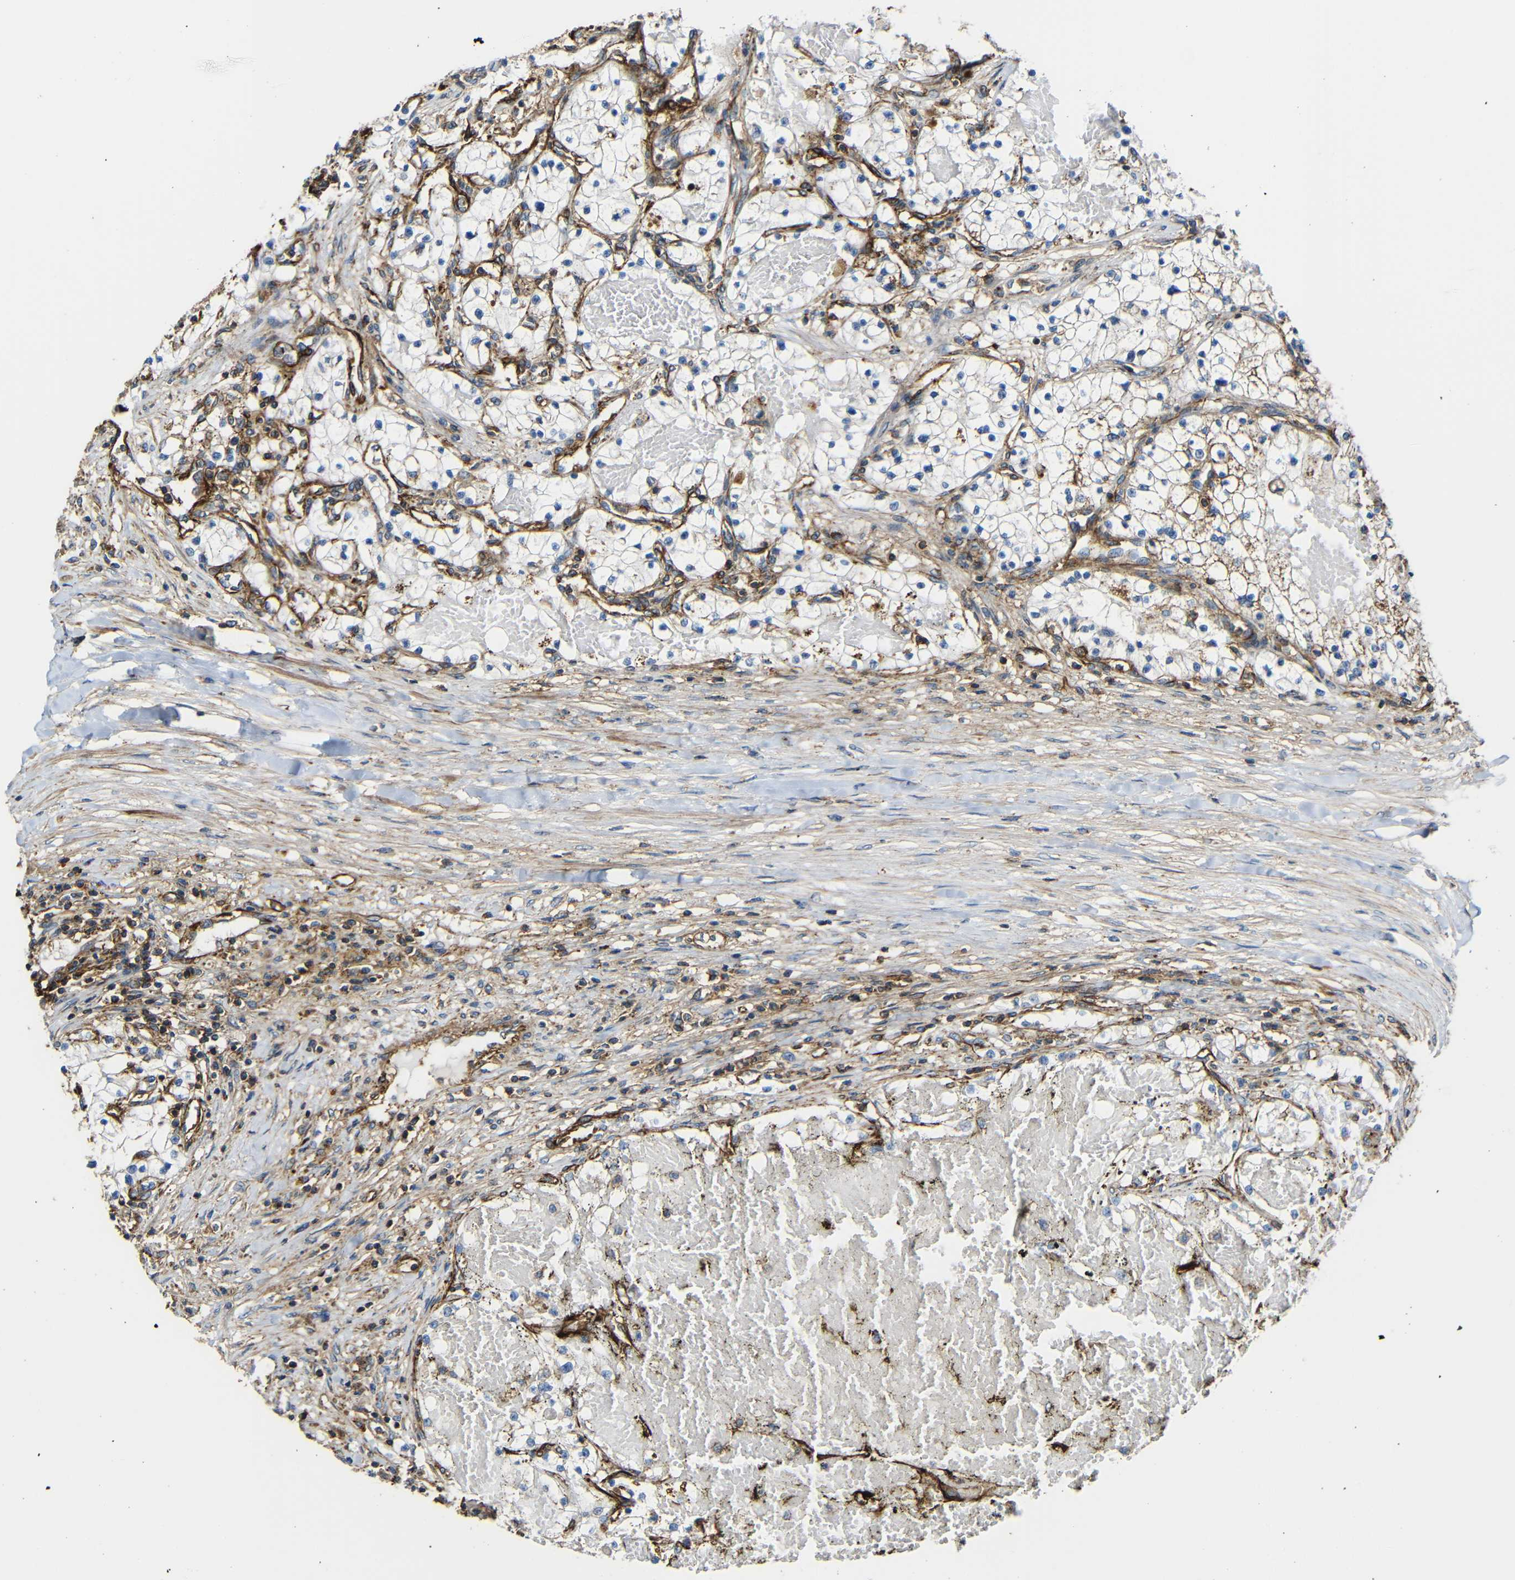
{"staining": {"intensity": "moderate", "quantity": "<25%", "location": "cytoplasmic/membranous"}, "tissue": "renal cancer", "cell_type": "Tumor cells", "image_type": "cancer", "snomed": [{"axis": "morphology", "description": "Adenocarcinoma, NOS"}, {"axis": "topography", "description": "Kidney"}], "caption": "Human renal cancer (adenocarcinoma) stained with a brown dye exhibits moderate cytoplasmic/membranous positive expression in about <25% of tumor cells.", "gene": "IGSF10", "patient": {"sex": "male", "age": 68}}